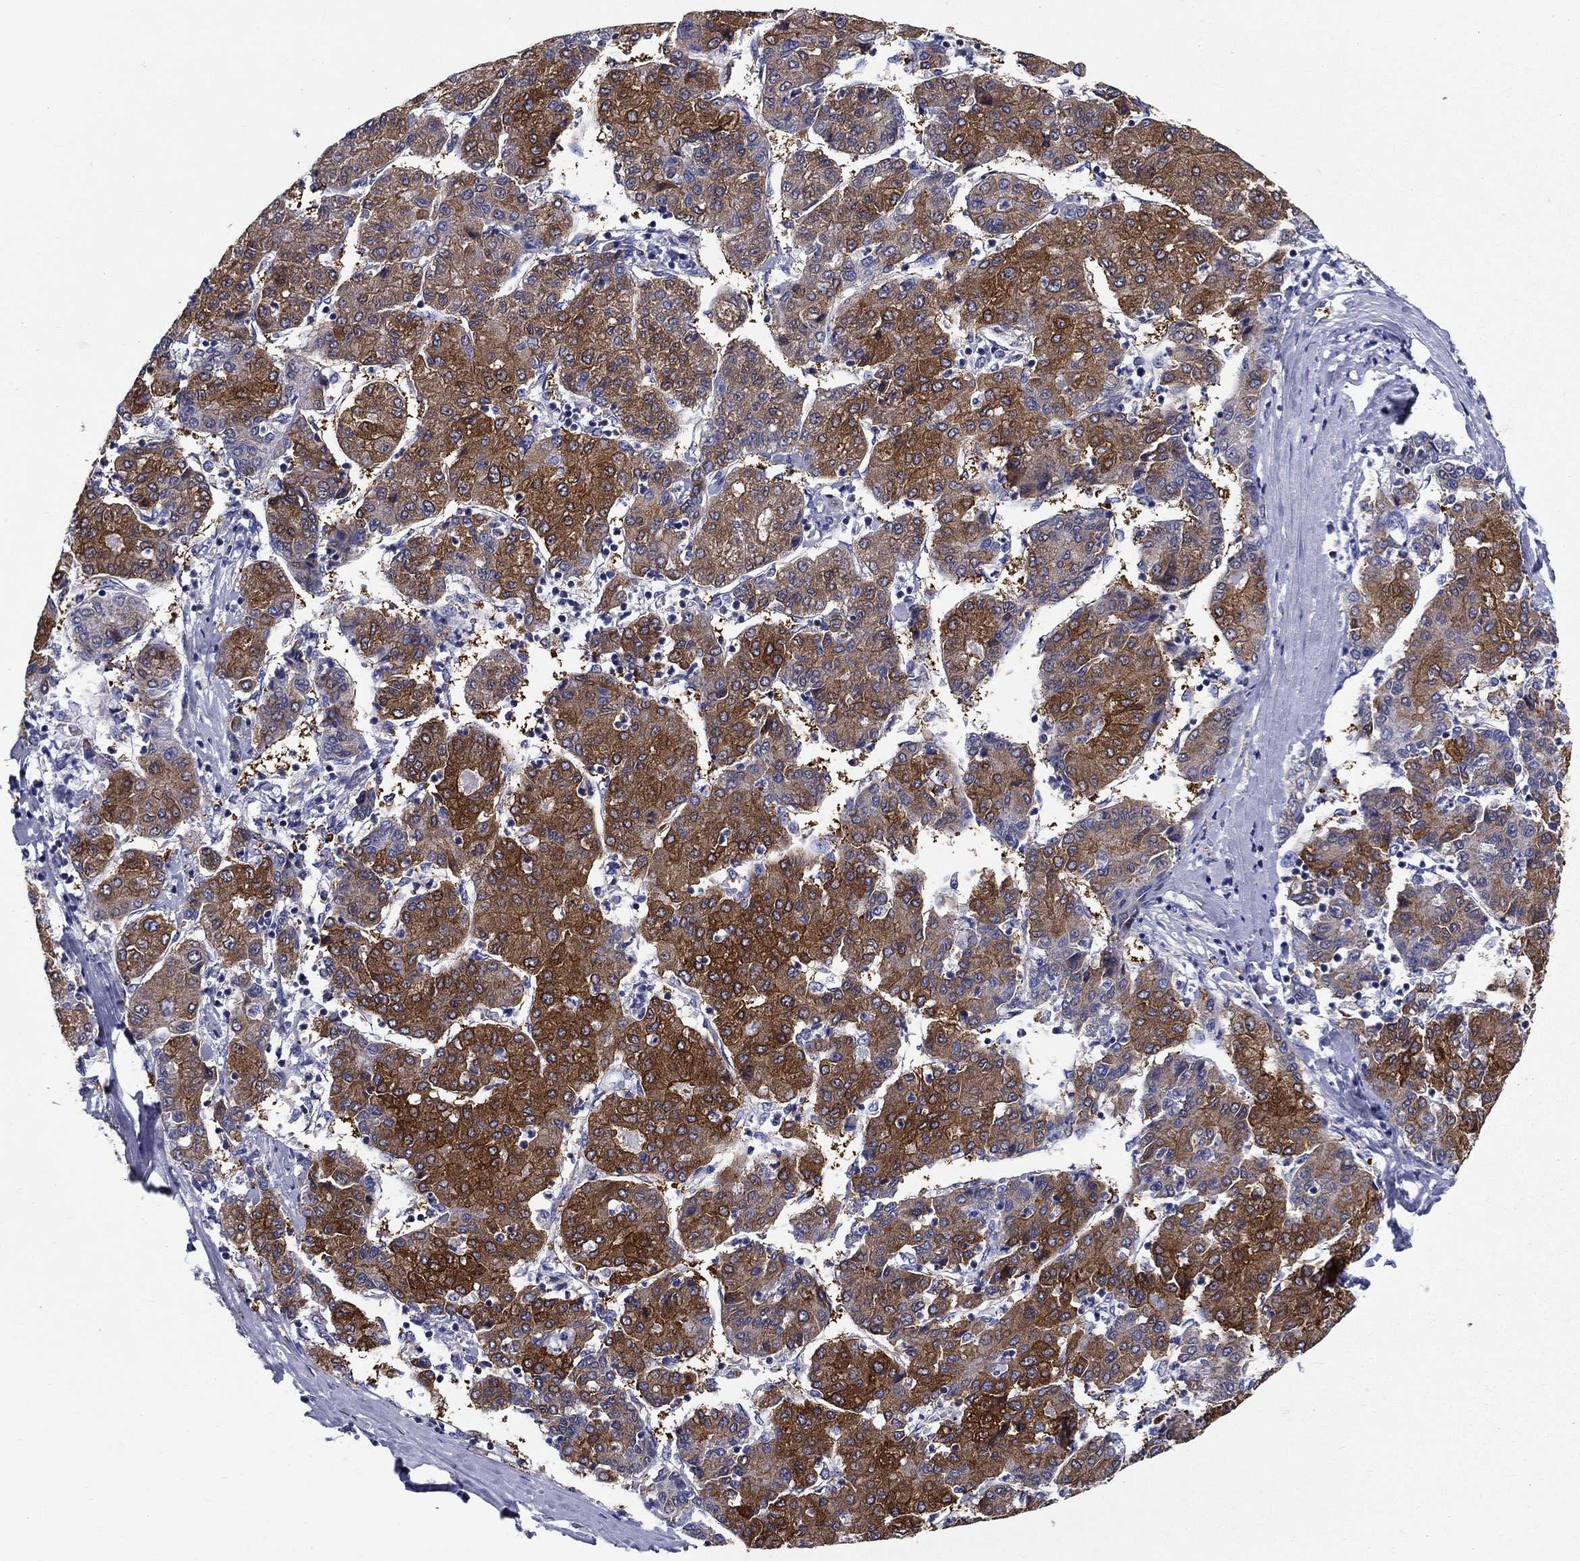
{"staining": {"intensity": "strong", "quantity": ">75%", "location": "cytoplasmic/membranous"}, "tissue": "liver cancer", "cell_type": "Tumor cells", "image_type": "cancer", "snomed": [{"axis": "morphology", "description": "Carcinoma, Hepatocellular, NOS"}, {"axis": "topography", "description": "Liver"}], "caption": "Immunohistochemistry (IHC) photomicrograph of hepatocellular carcinoma (liver) stained for a protein (brown), which demonstrates high levels of strong cytoplasmic/membranous staining in about >75% of tumor cells.", "gene": "UPB1", "patient": {"sex": "male", "age": 65}}